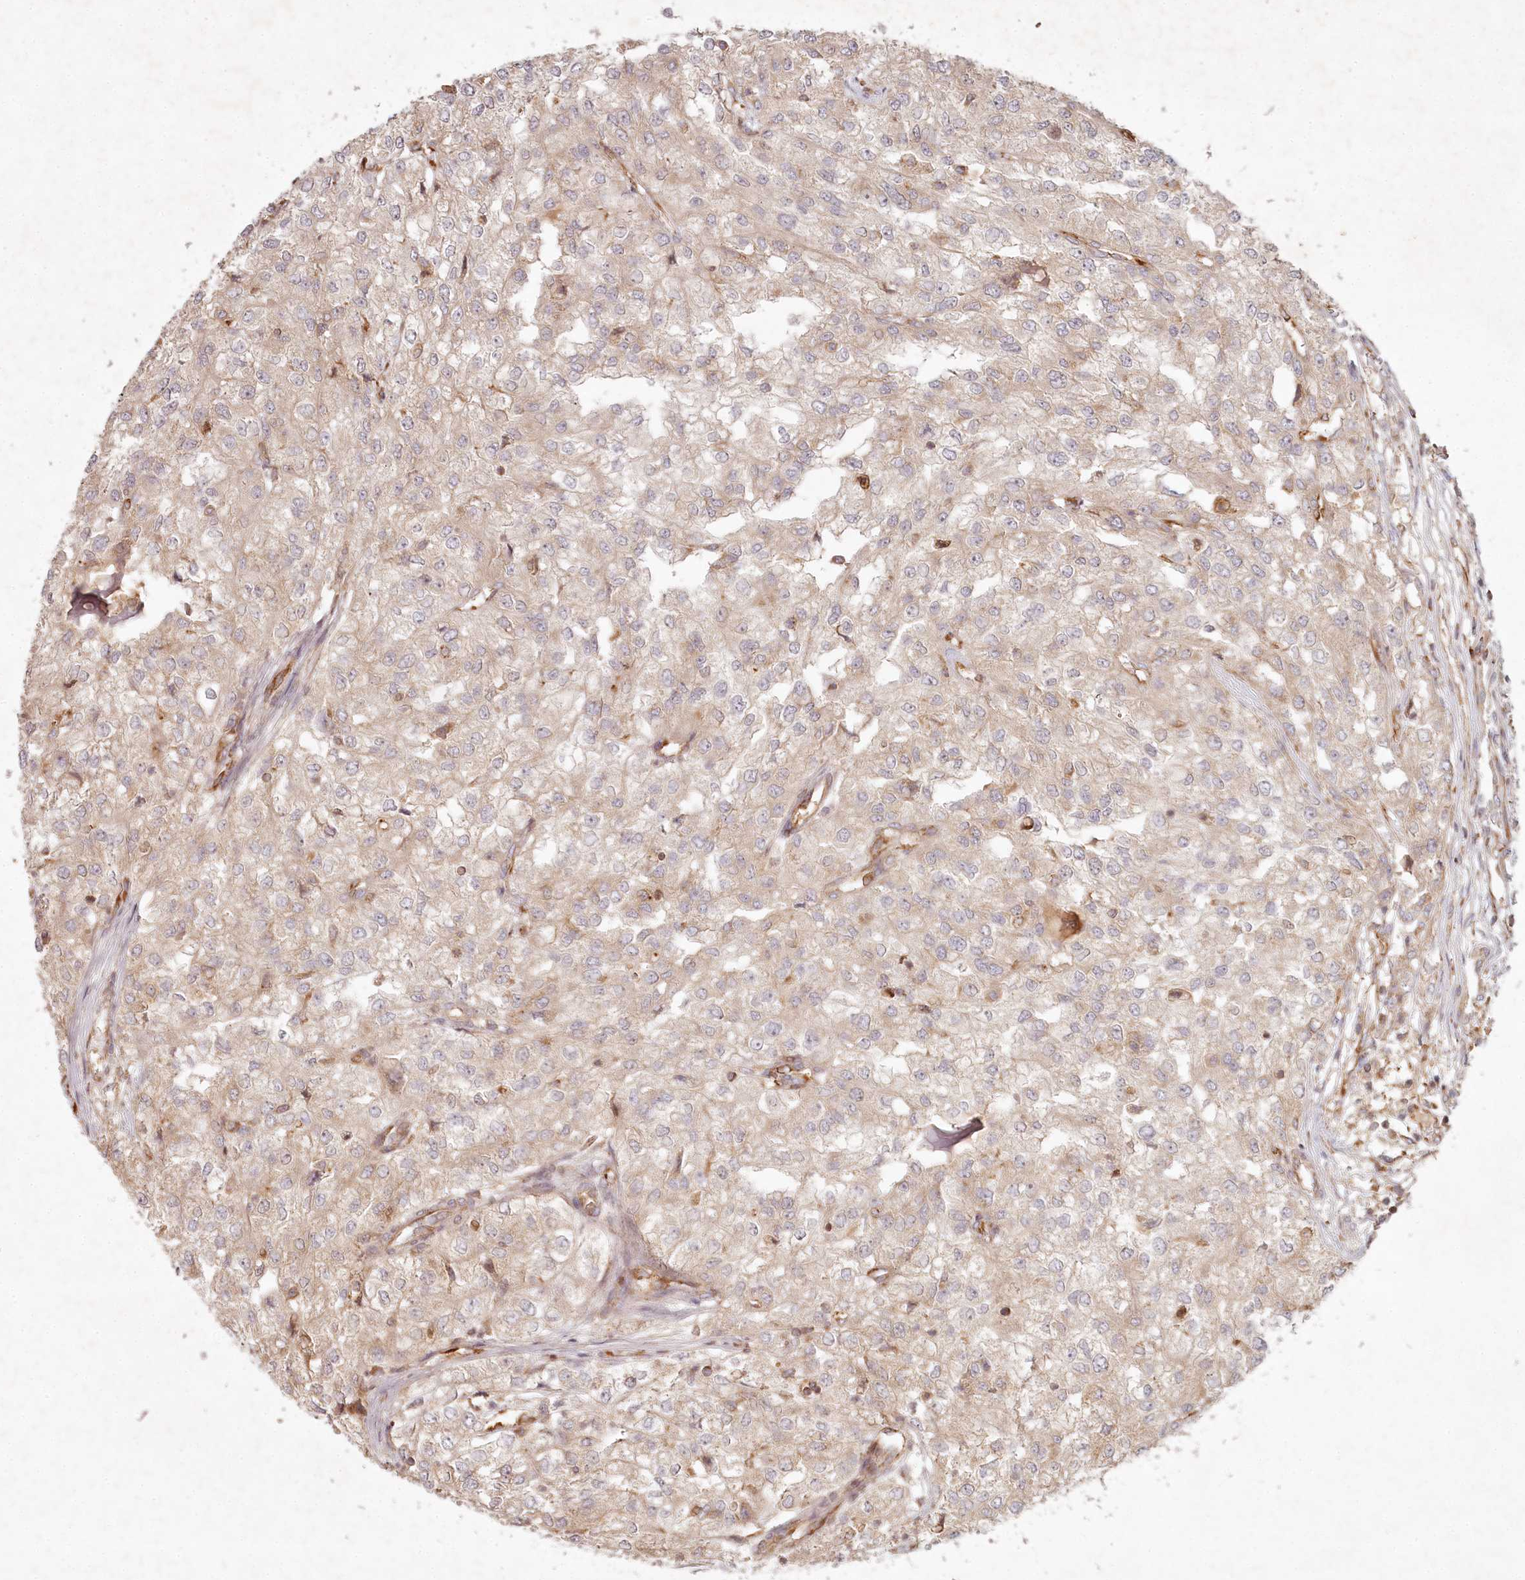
{"staining": {"intensity": "weak", "quantity": "<25%", "location": "cytoplasmic/membranous"}, "tissue": "renal cancer", "cell_type": "Tumor cells", "image_type": "cancer", "snomed": [{"axis": "morphology", "description": "Adenocarcinoma, NOS"}, {"axis": "topography", "description": "Kidney"}], "caption": "Immunohistochemistry (IHC) of human adenocarcinoma (renal) exhibits no expression in tumor cells.", "gene": "TMIE", "patient": {"sex": "female", "age": 54}}